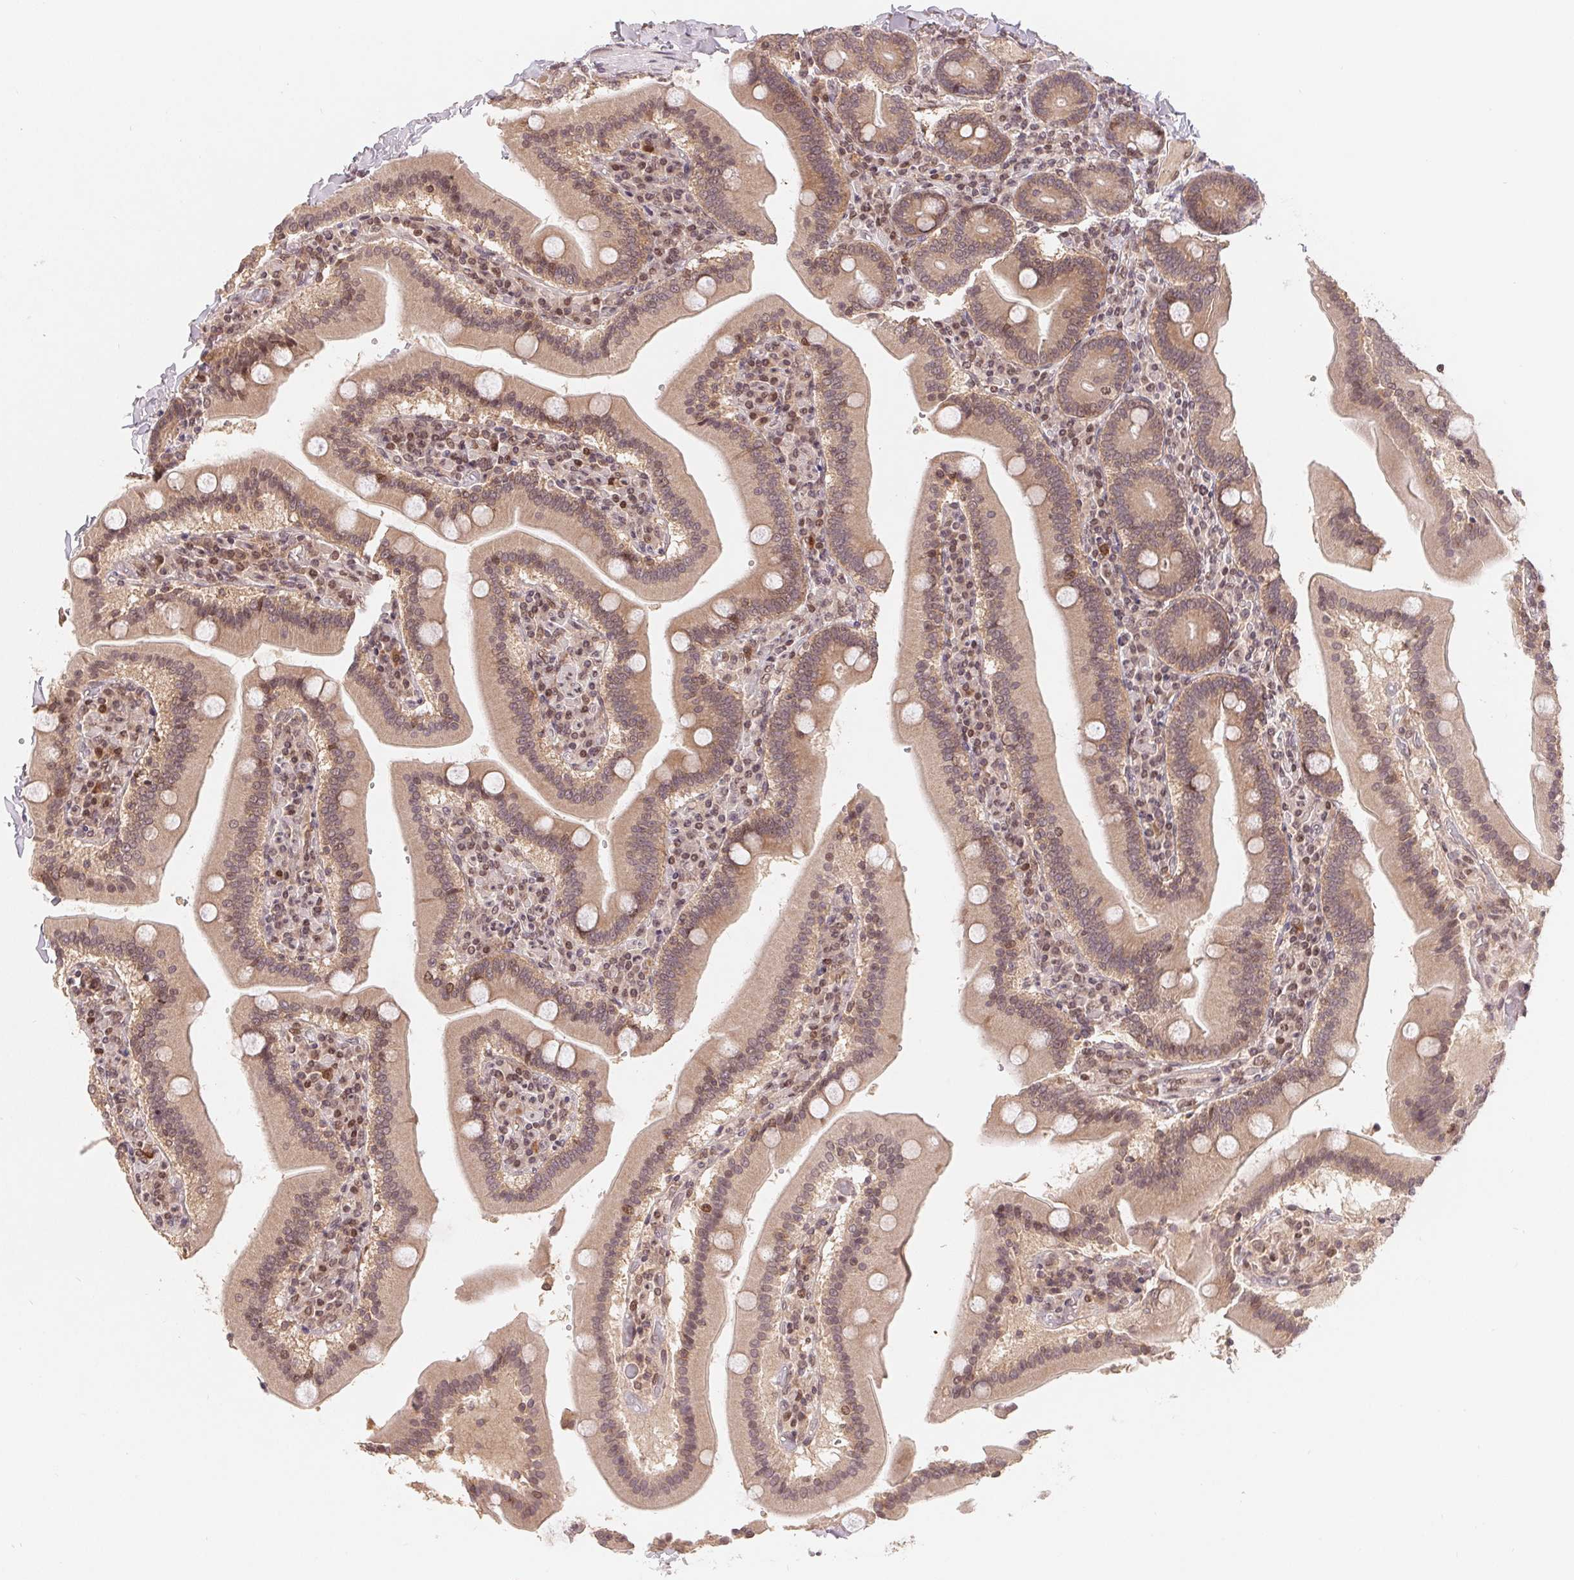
{"staining": {"intensity": "moderate", "quantity": ">75%", "location": "cytoplasmic/membranous"}, "tissue": "duodenum", "cell_type": "Glandular cells", "image_type": "normal", "snomed": [{"axis": "morphology", "description": "Normal tissue, NOS"}, {"axis": "topography", "description": "Duodenum"}], "caption": "This photomicrograph exhibits benign duodenum stained with IHC to label a protein in brown. The cytoplasmic/membranous of glandular cells show moderate positivity for the protein. Nuclei are counter-stained blue.", "gene": "HMGN3", "patient": {"sex": "female", "age": 62}}